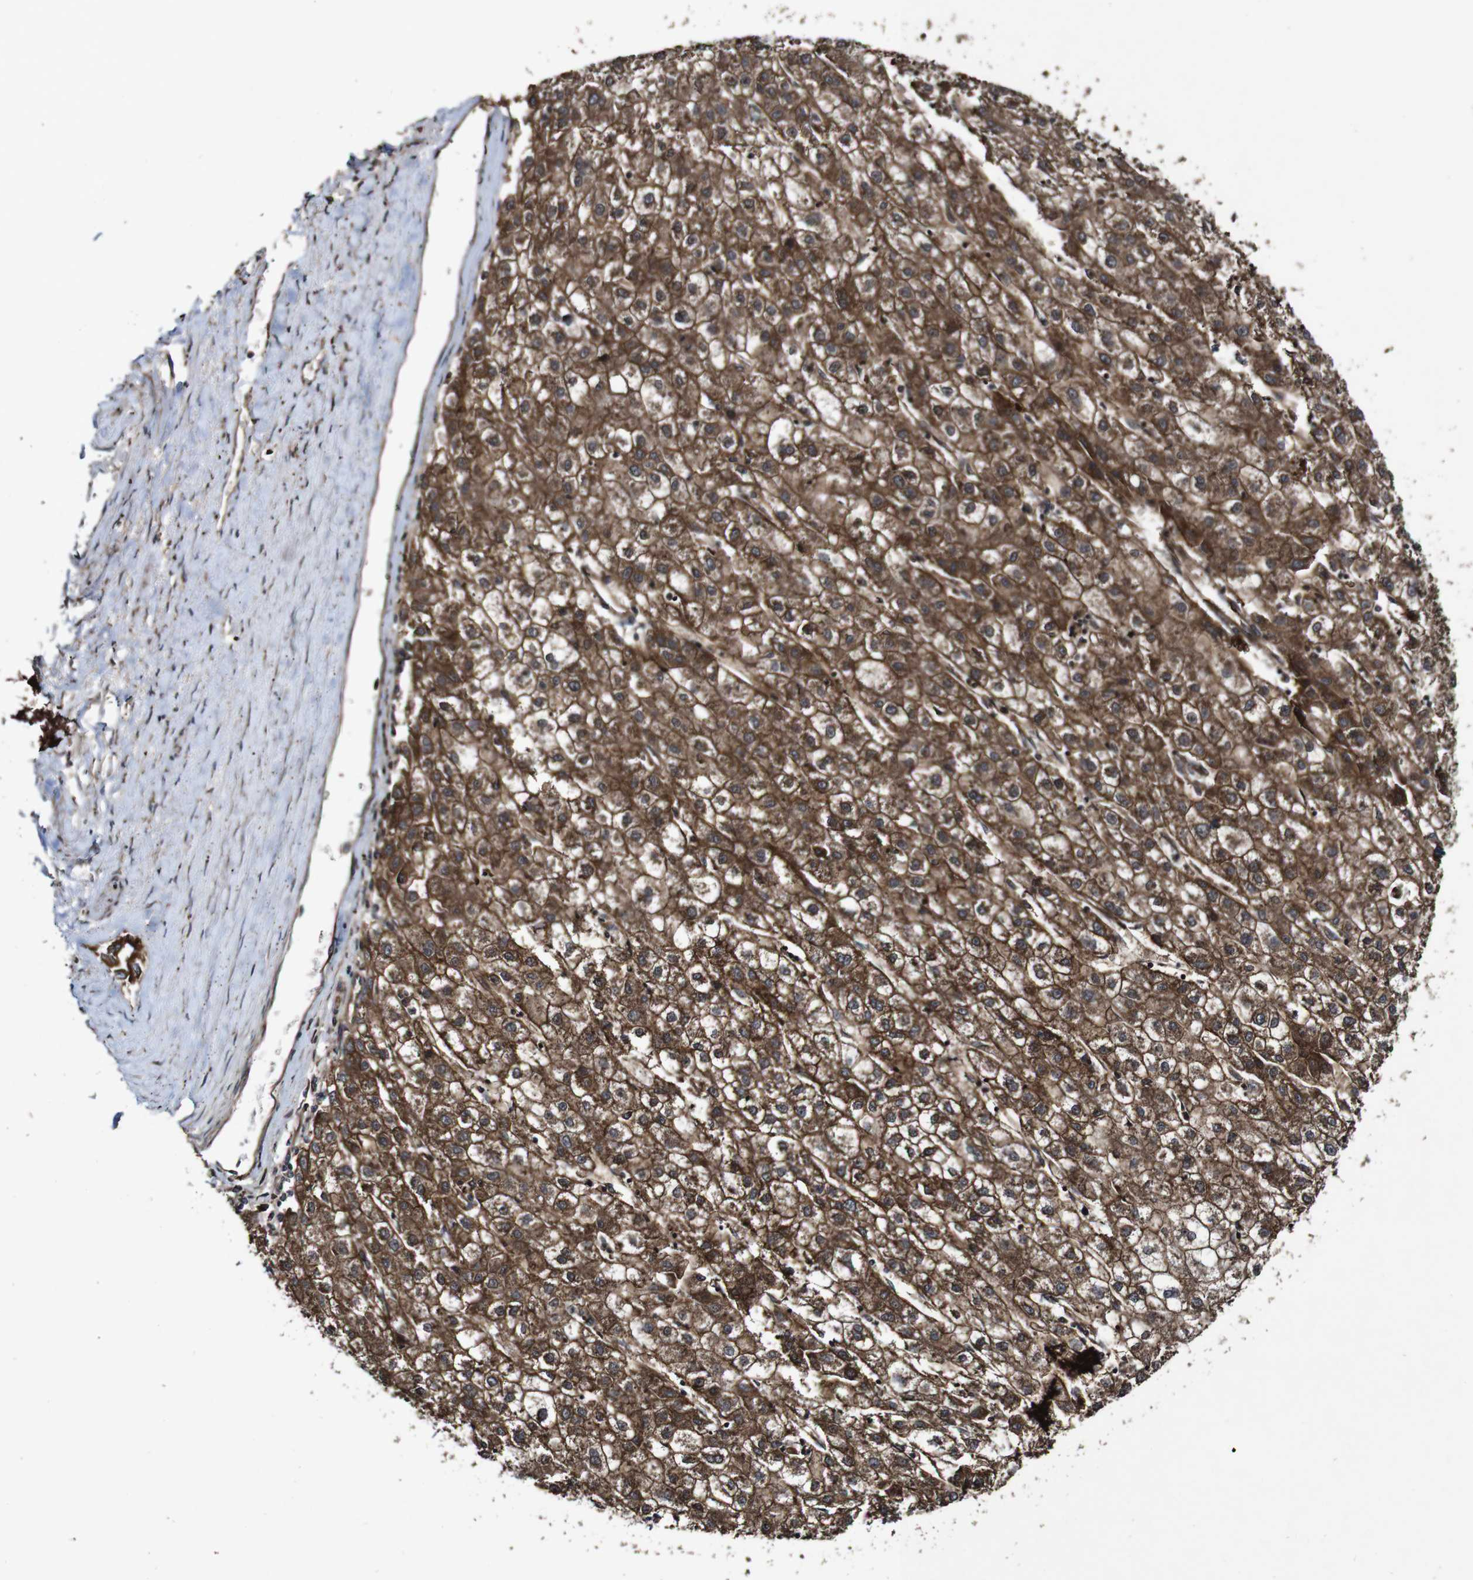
{"staining": {"intensity": "strong", "quantity": "25%-75%", "location": "cytoplasmic/membranous"}, "tissue": "liver cancer", "cell_type": "Tumor cells", "image_type": "cancer", "snomed": [{"axis": "morphology", "description": "Carcinoma, Hepatocellular, NOS"}, {"axis": "topography", "description": "Liver"}], "caption": "This is a histology image of immunohistochemistry (IHC) staining of liver hepatocellular carcinoma, which shows strong staining in the cytoplasmic/membranous of tumor cells.", "gene": "BTN3A3", "patient": {"sex": "male", "age": 72}}